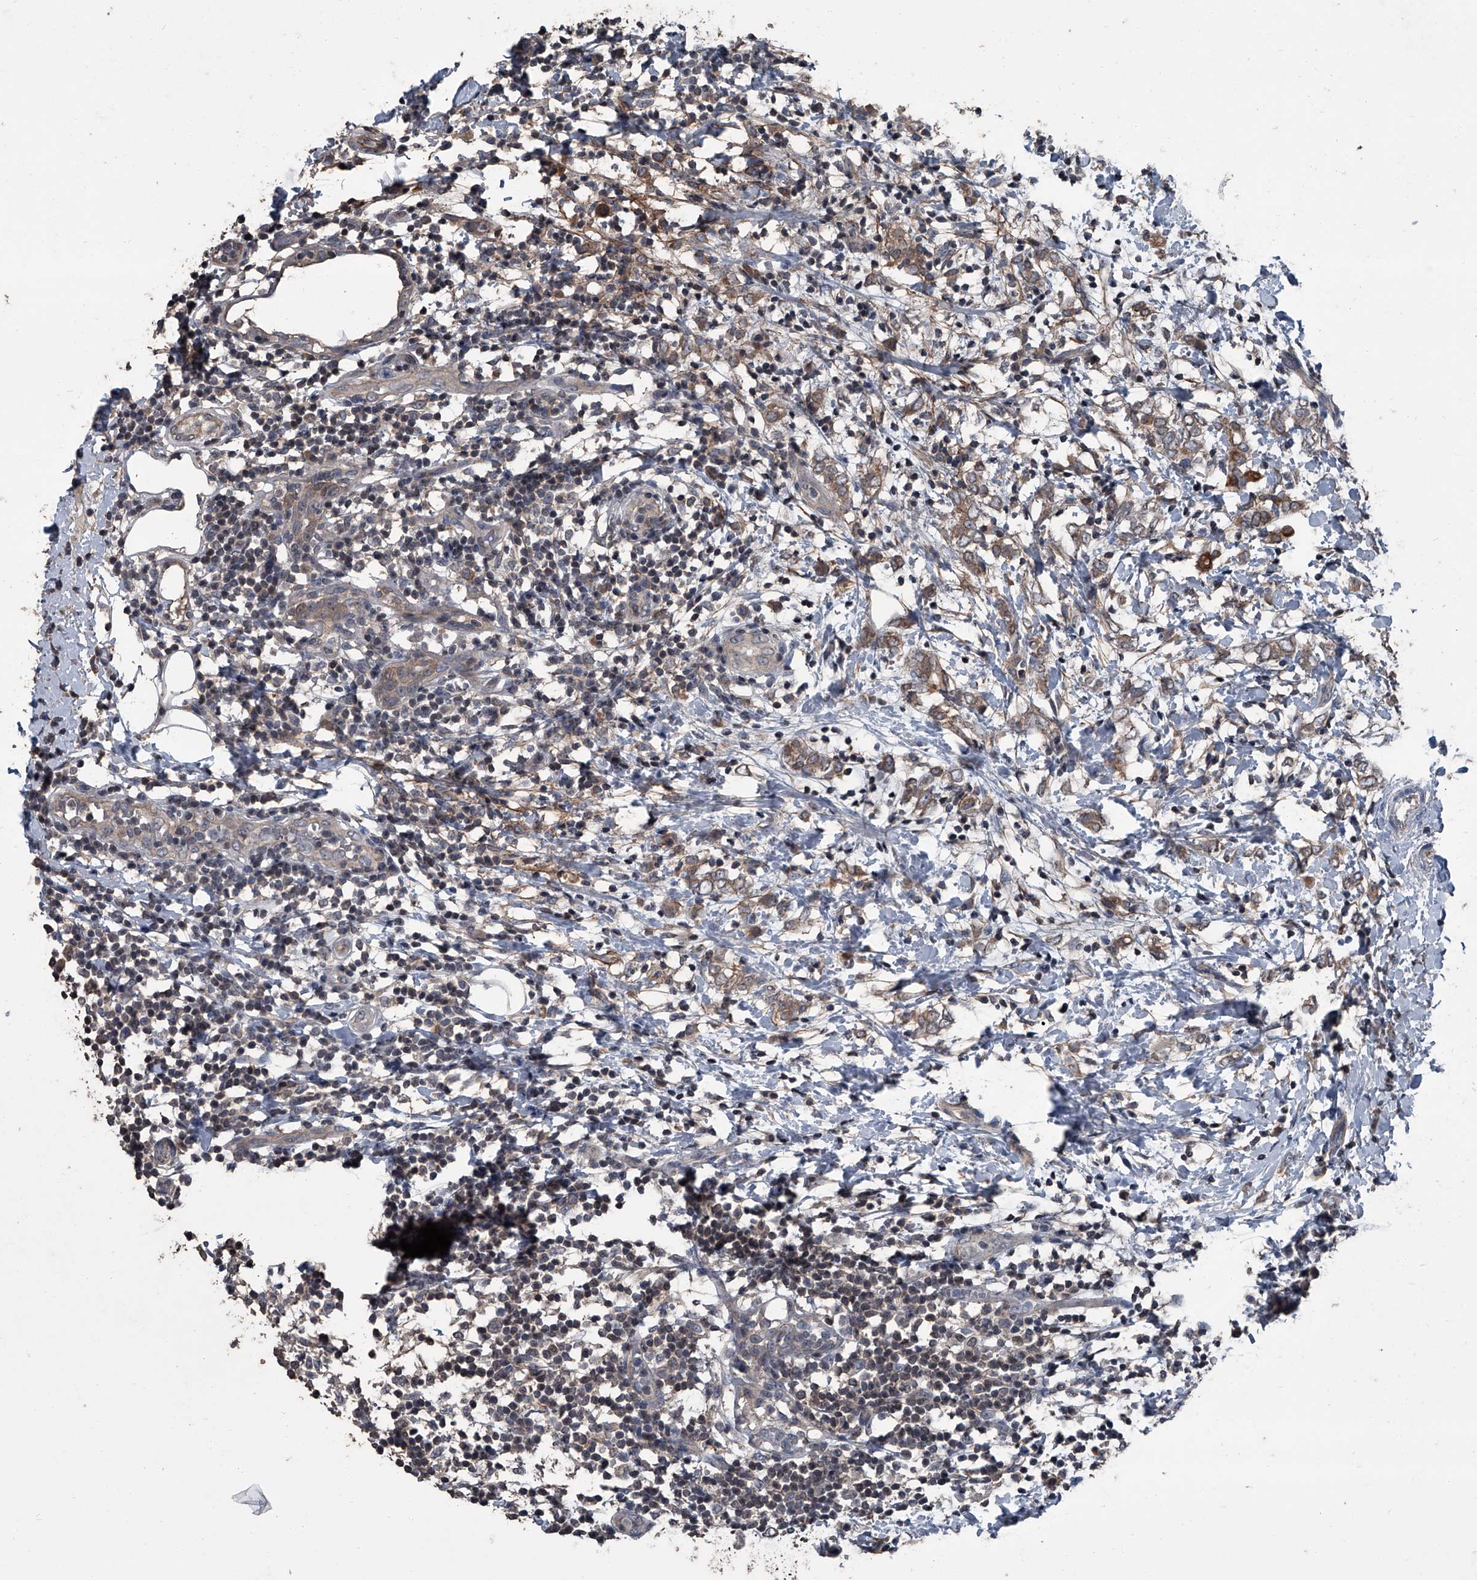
{"staining": {"intensity": "weak", "quantity": ">75%", "location": "cytoplasmic/membranous"}, "tissue": "breast cancer", "cell_type": "Tumor cells", "image_type": "cancer", "snomed": [{"axis": "morphology", "description": "Normal tissue, NOS"}, {"axis": "morphology", "description": "Lobular carcinoma"}, {"axis": "topography", "description": "Breast"}], "caption": "Weak cytoplasmic/membranous protein expression is seen in about >75% of tumor cells in breast cancer (lobular carcinoma).", "gene": "OARD1", "patient": {"sex": "female", "age": 47}}